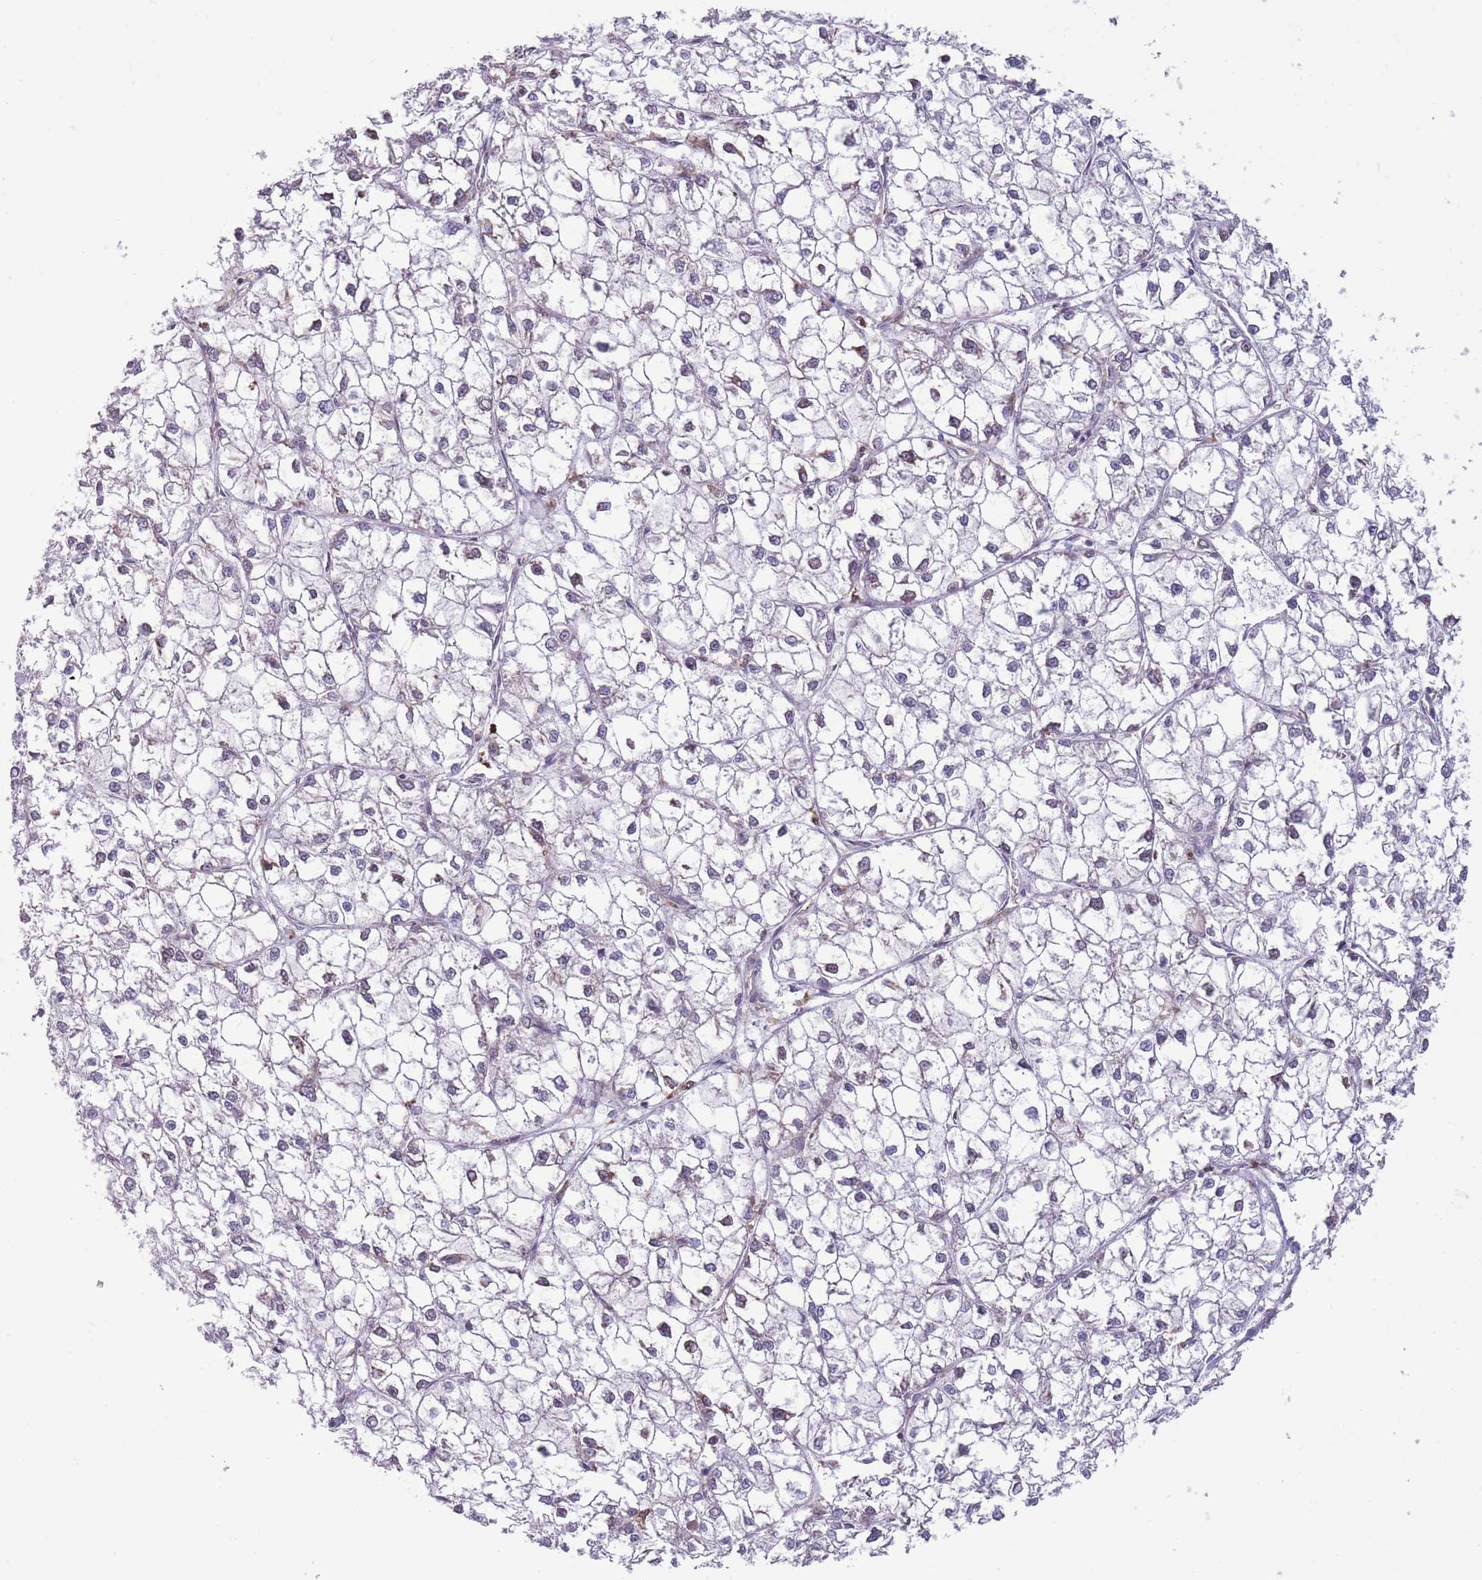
{"staining": {"intensity": "negative", "quantity": "none", "location": "none"}, "tissue": "liver cancer", "cell_type": "Tumor cells", "image_type": "cancer", "snomed": [{"axis": "morphology", "description": "Carcinoma, Hepatocellular, NOS"}, {"axis": "topography", "description": "Liver"}], "caption": "A high-resolution image shows IHC staining of liver cancer, which demonstrates no significant positivity in tumor cells.", "gene": "TMEM121", "patient": {"sex": "female", "age": 43}}